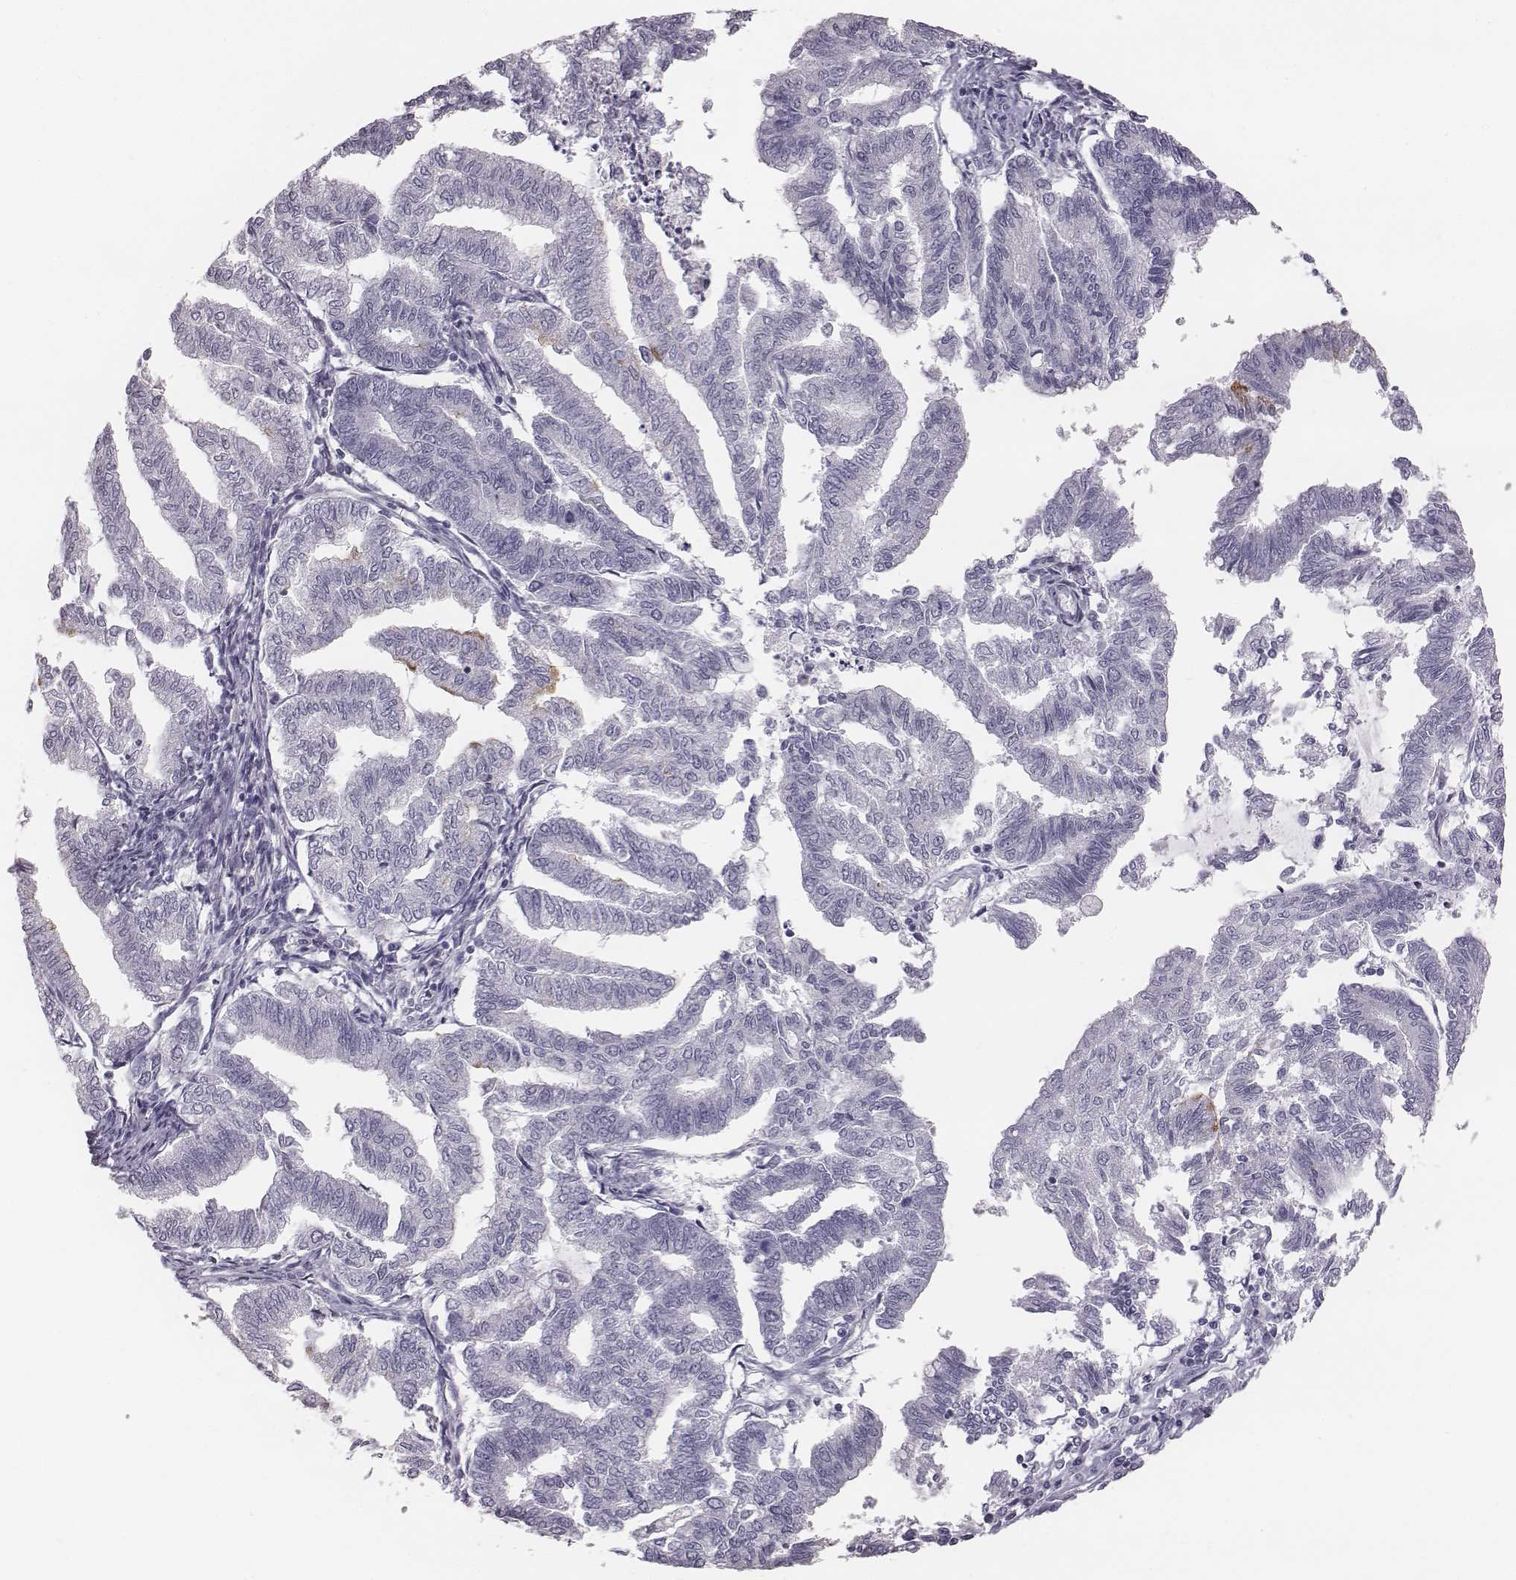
{"staining": {"intensity": "negative", "quantity": "none", "location": "none"}, "tissue": "endometrial cancer", "cell_type": "Tumor cells", "image_type": "cancer", "snomed": [{"axis": "morphology", "description": "Adenocarcinoma, NOS"}, {"axis": "topography", "description": "Endometrium"}], "caption": "Tumor cells are negative for brown protein staining in adenocarcinoma (endometrial). Brightfield microscopy of IHC stained with DAB (brown) and hematoxylin (blue), captured at high magnification.", "gene": "C6orf58", "patient": {"sex": "female", "age": 79}}